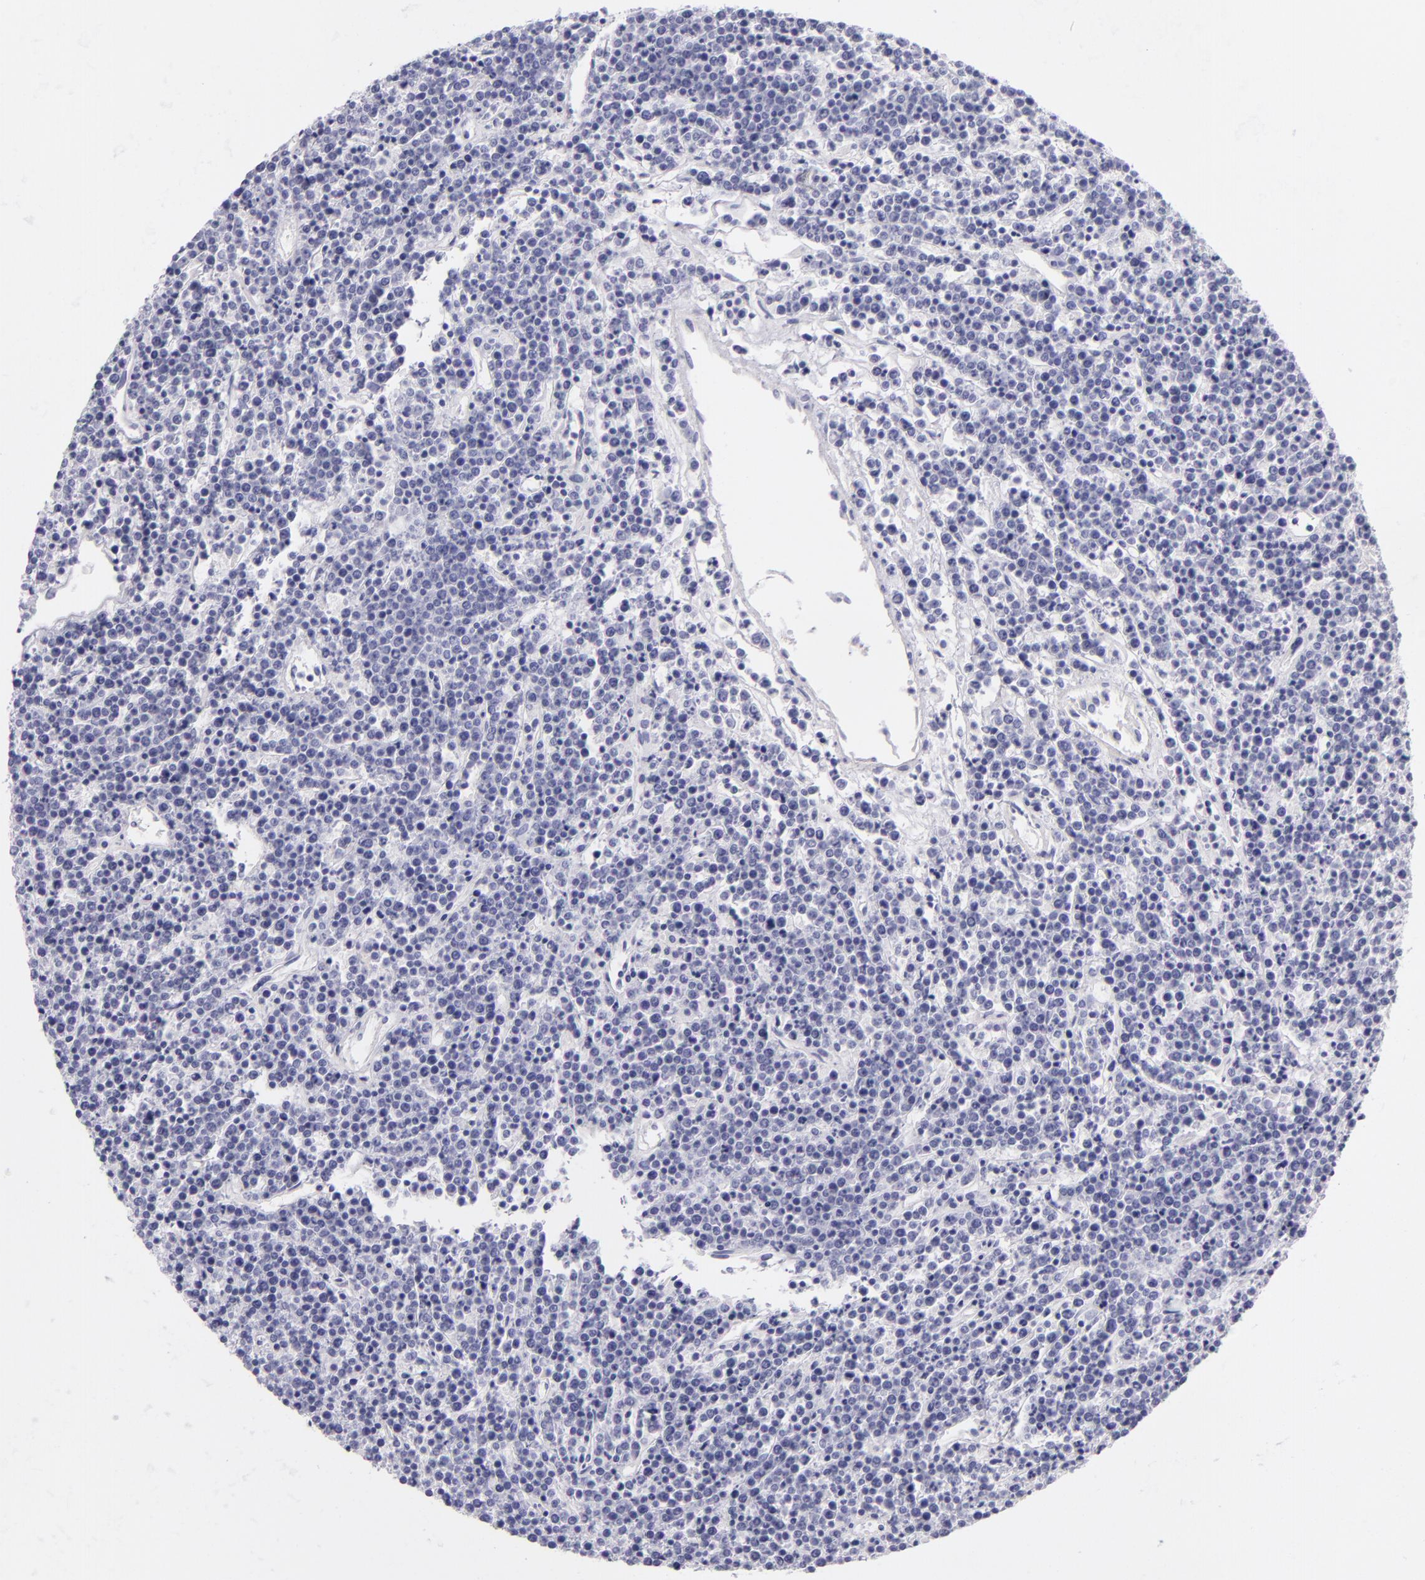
{"staining": {"intensity": "negative", "quantity": "none", "location": "none"}, "tissue": "lymphoma", "cell_type": "Tumor cells", "image_type": "cancer", "snomed": [{"axis": "morphology", "description": "Malignant lymphoma, non-Hodgkin's type, High grade"}, {"axis": "topography", "description": "Ovary"}], "caption": "The immunohistochemistry (IHC) photomicrograph has no significant staining in tumor cells of malignant lymphoma, non-Hodgkin's type (high-grade) tissue.", "gene": "INA", "patient": {"sex": "female", "age": 56}}